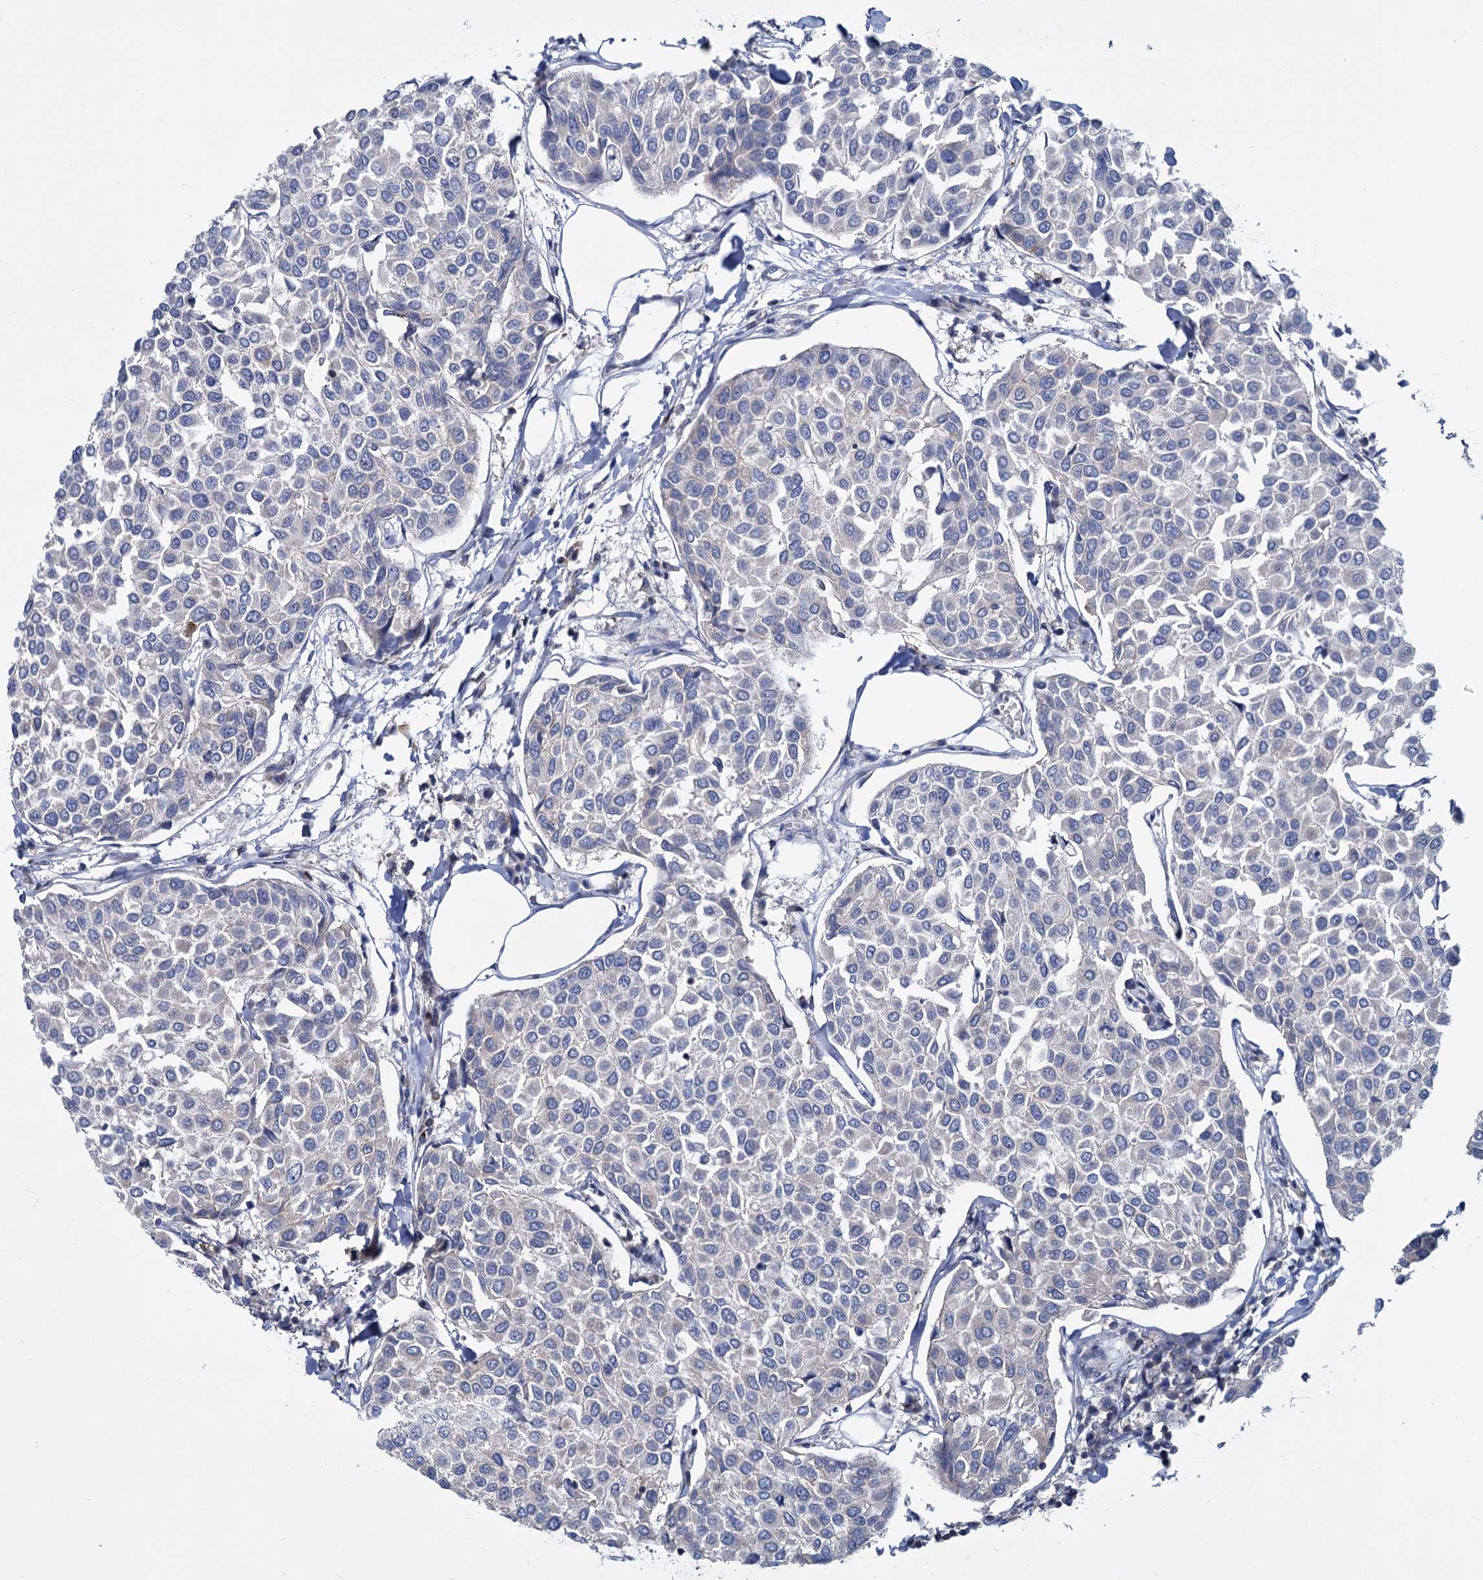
{"staining": {"intensity": "negative", "quantity": "none", "location": "none"}, "tissue": "breast cancer", "cell_type": "Tumor cells", "image_type": "cancer", "snomed": [{"axis": "morphology", "description": "Duct carcinoma"}, {"axis": "topography", "description": "Breast"}], "caption": "High power microscopy micrograph of an IHC image of breast cancer (infiltrating ductal carcinoma), revealing no significant positivity in tumor cells.", "gene": "LRCH4", "patient": {"sex": "female", "age": 55}}